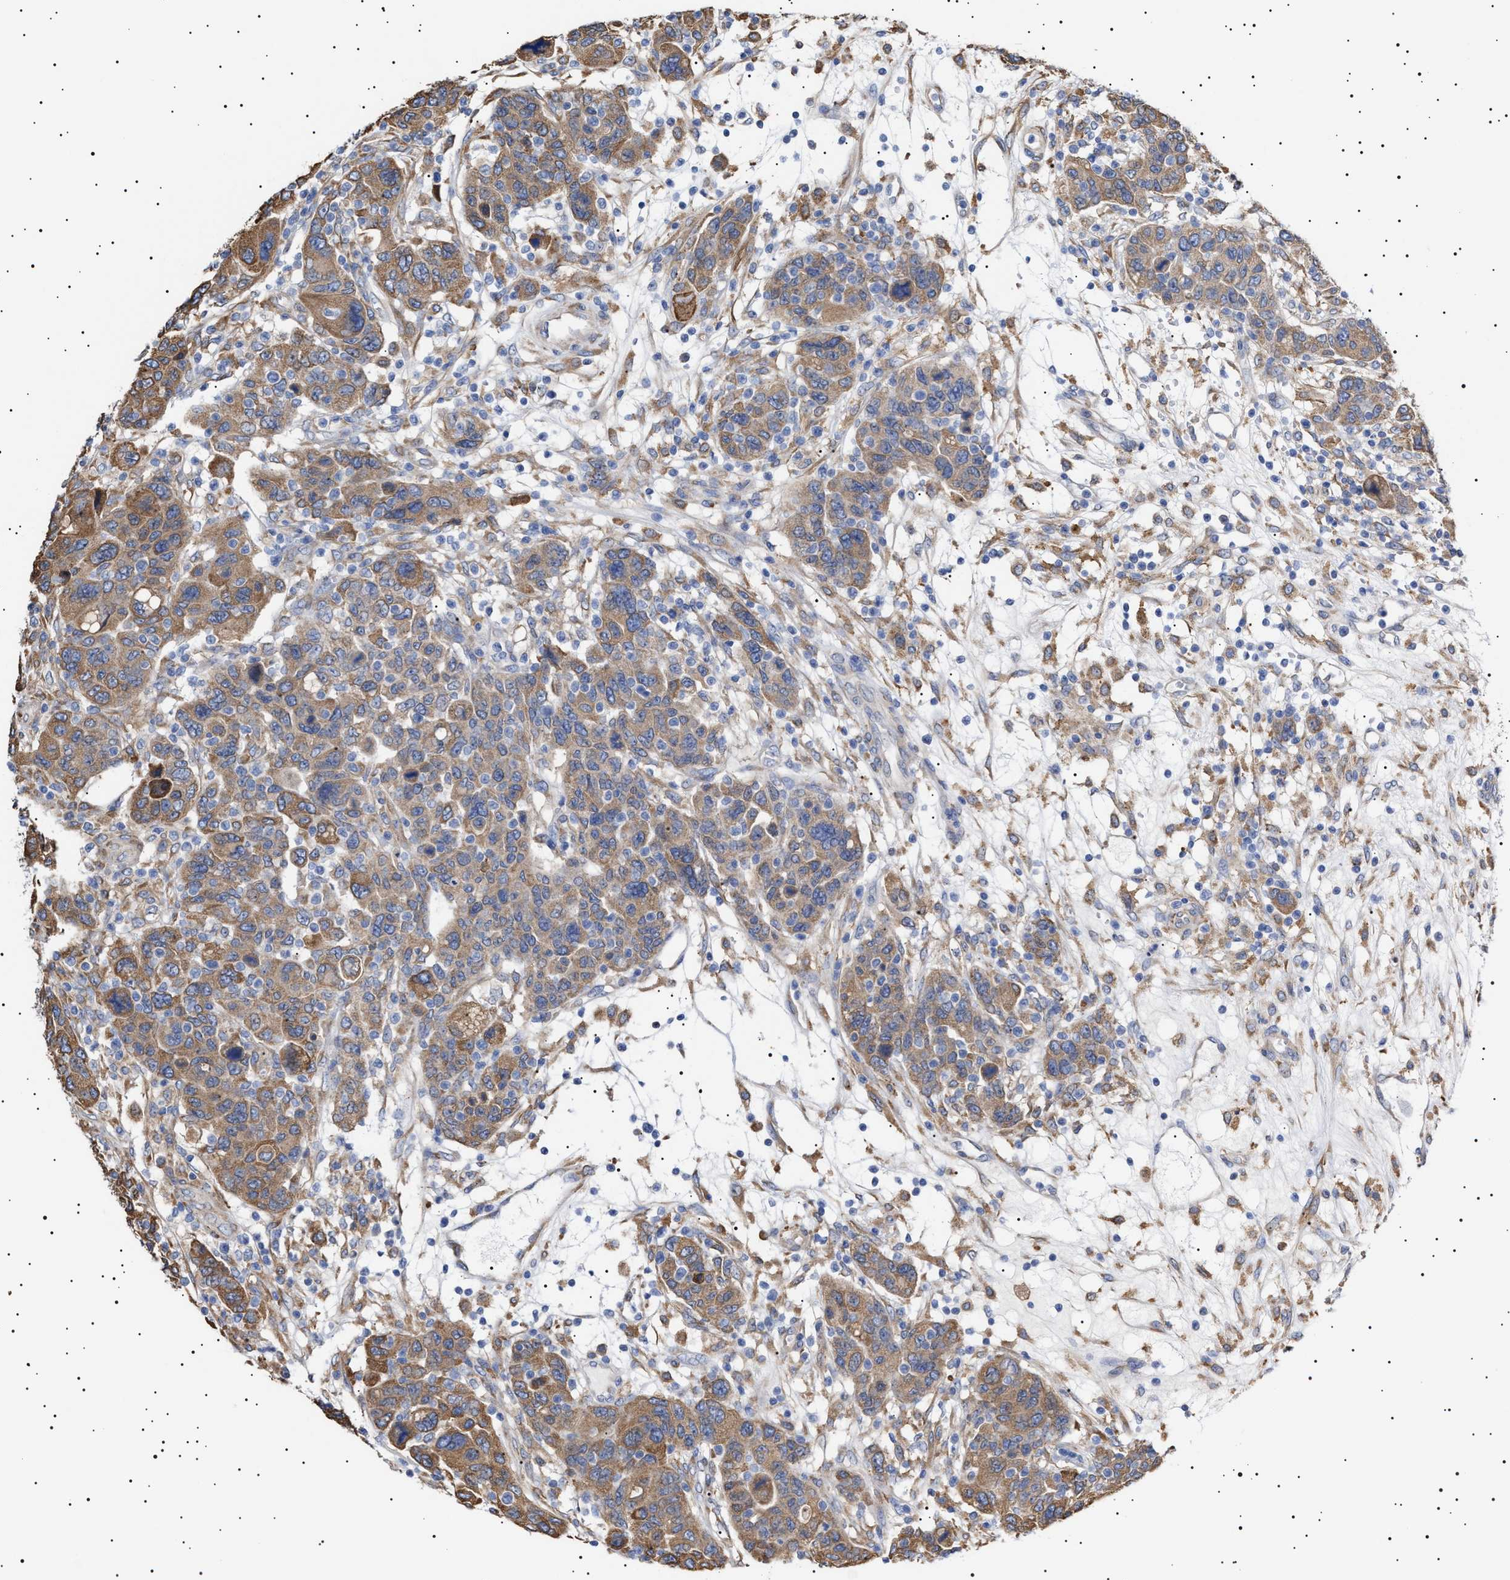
{"staining": {"intensity": "moderate", "quantity": ">75%", "location": "cytoplasmic/membranous"}, "tissue": "breast cancer", "cell_type": "Tumor cells", "image_type": "cancer", "snomed": [{"axis": "morphology", "description": "Duct carcinoma"}, {"axis": "topography", "description": "Breast"}], "caption": "An IHC photomicrograph of neoplastic tissue is shown. Protein staining in brown highlights moderate cytoplasmic/membranous positivity in breast cancer (intraductal carcinoma) within tumor cells. The protein of interest is shown in brown color, while the nuclei are stained blue.", "gene": "ERCC6L2", "patient": {"sex": "female", "age": 37}}